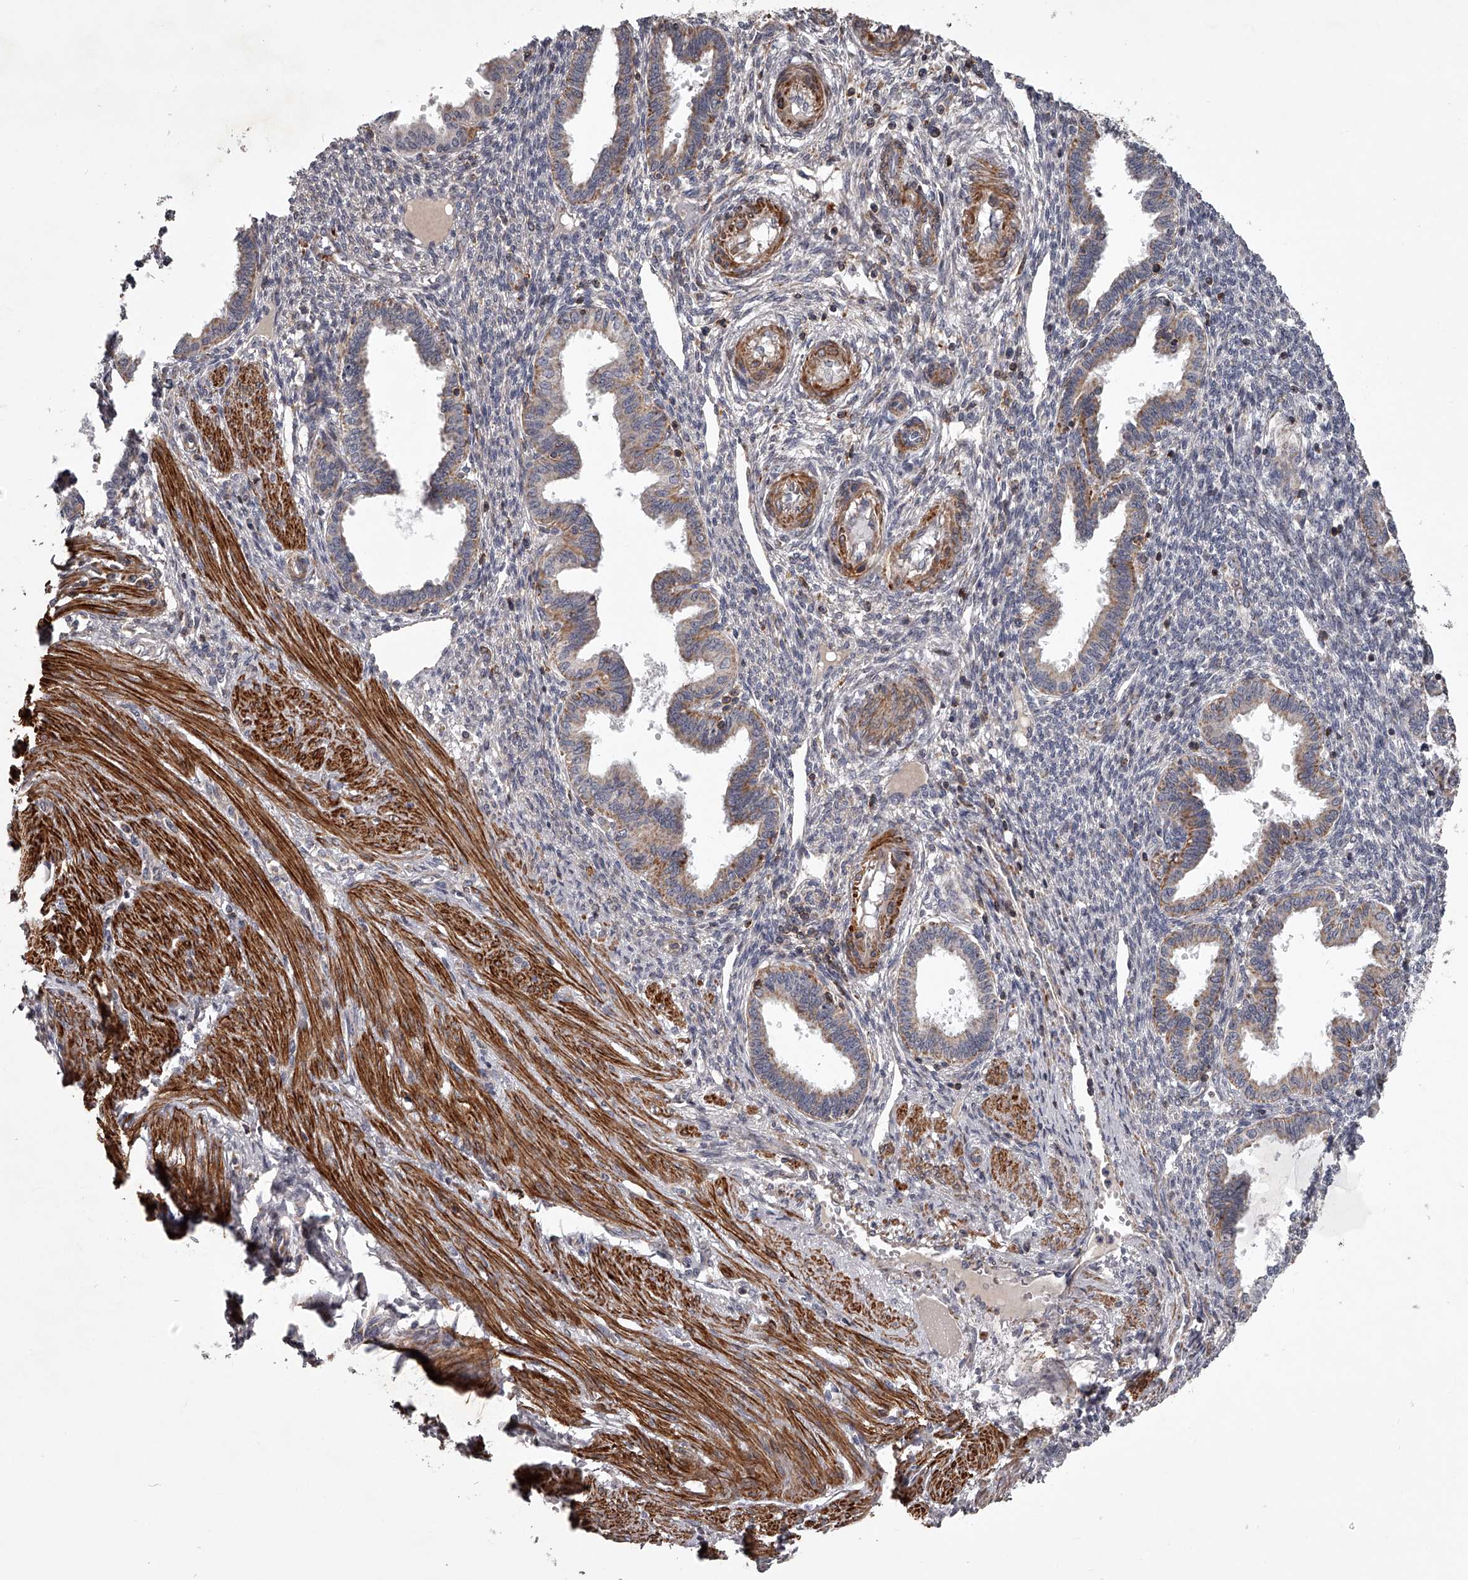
{"staining": {"intensity": "negative", "quantity": "none", "location": "none"}, "tissue": "endometrium", "cell_type": "Cells in endometrial stroma", "image_type": "normal", "snomed": [{"axis": "morphology", "description": "Normal tissue, NOS"}, {"axis": "topography", "description": "Endometrium"}], "caption": "This is an immunohistochemistry (IHC) histopathology image of benign endometrium. There is no expression in cells in endometrial stroma.", "gene": "RRP36", "patient": {"sex": "female", "age": 33}}